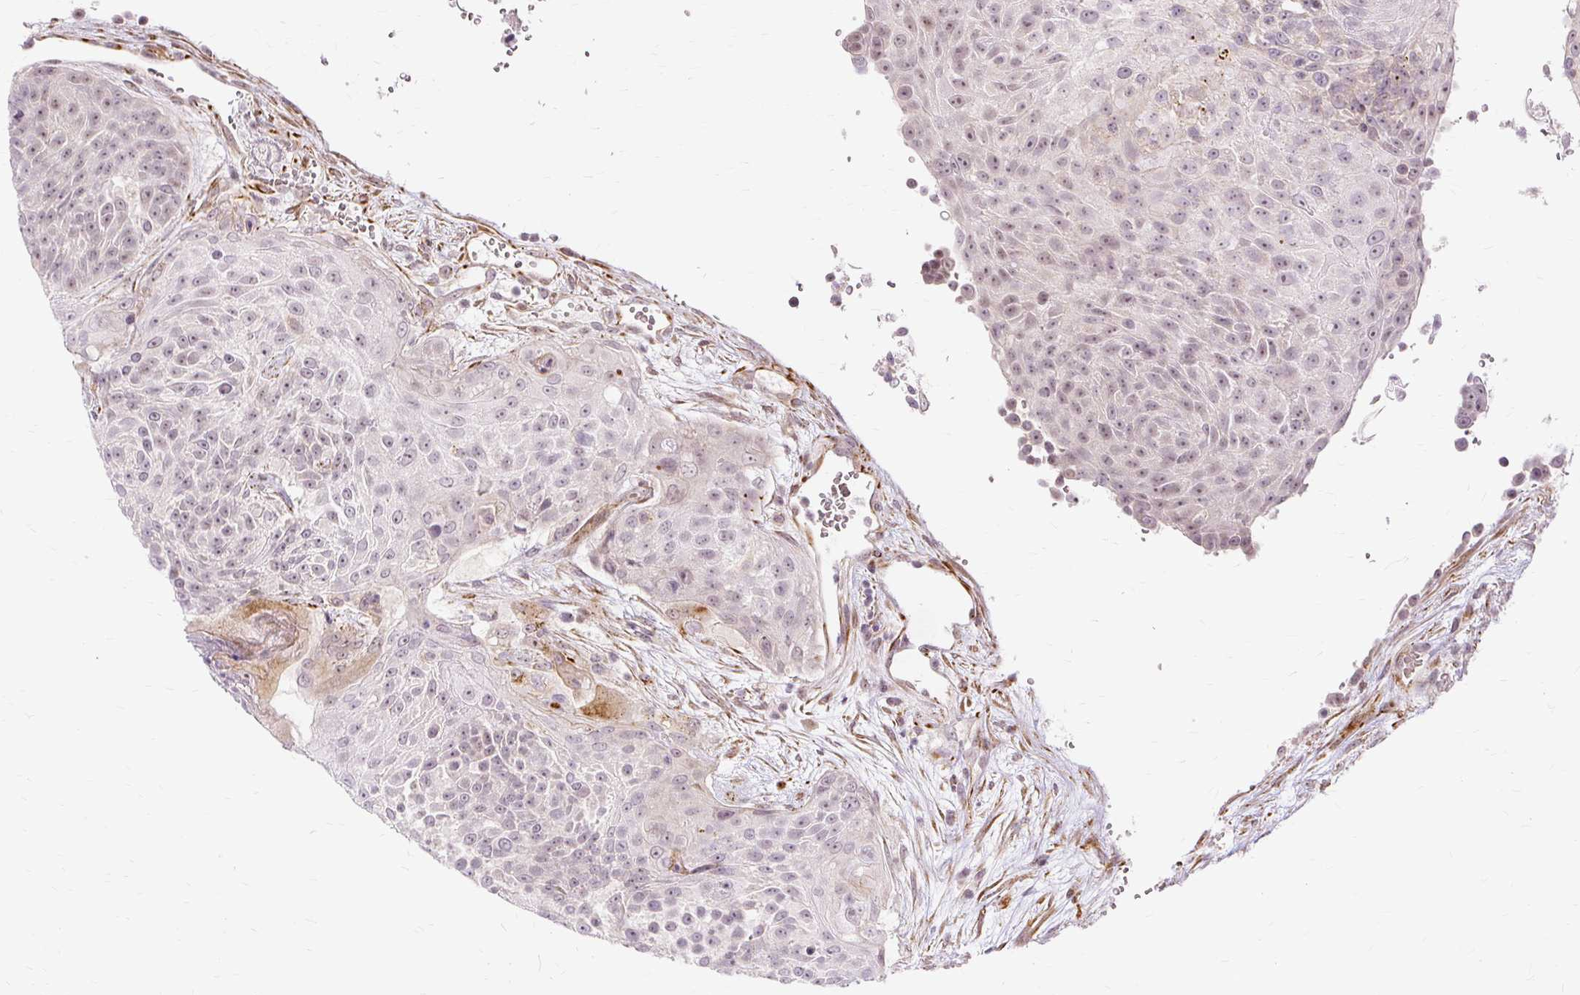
{"staining": {"intensity": "weak", "quantity": "25%-75%", "location": "nuclear"}, "tissue": "urothelial cancer", "cell_type": "Tumor cells", "image_type": "cancer", "snomed": [{"axis": "morphology", "description": "Urothelial carcinoma, High grade"}, {"axis": "topography", "description": "Urinary bladder"}], "caption": "A brown stain labels weak nuclear staining of a protein in high-grade urothelial carcinoma tumor cells.", "gene": "MMACHC", "patient": {"sex": "female", "age": 63}}